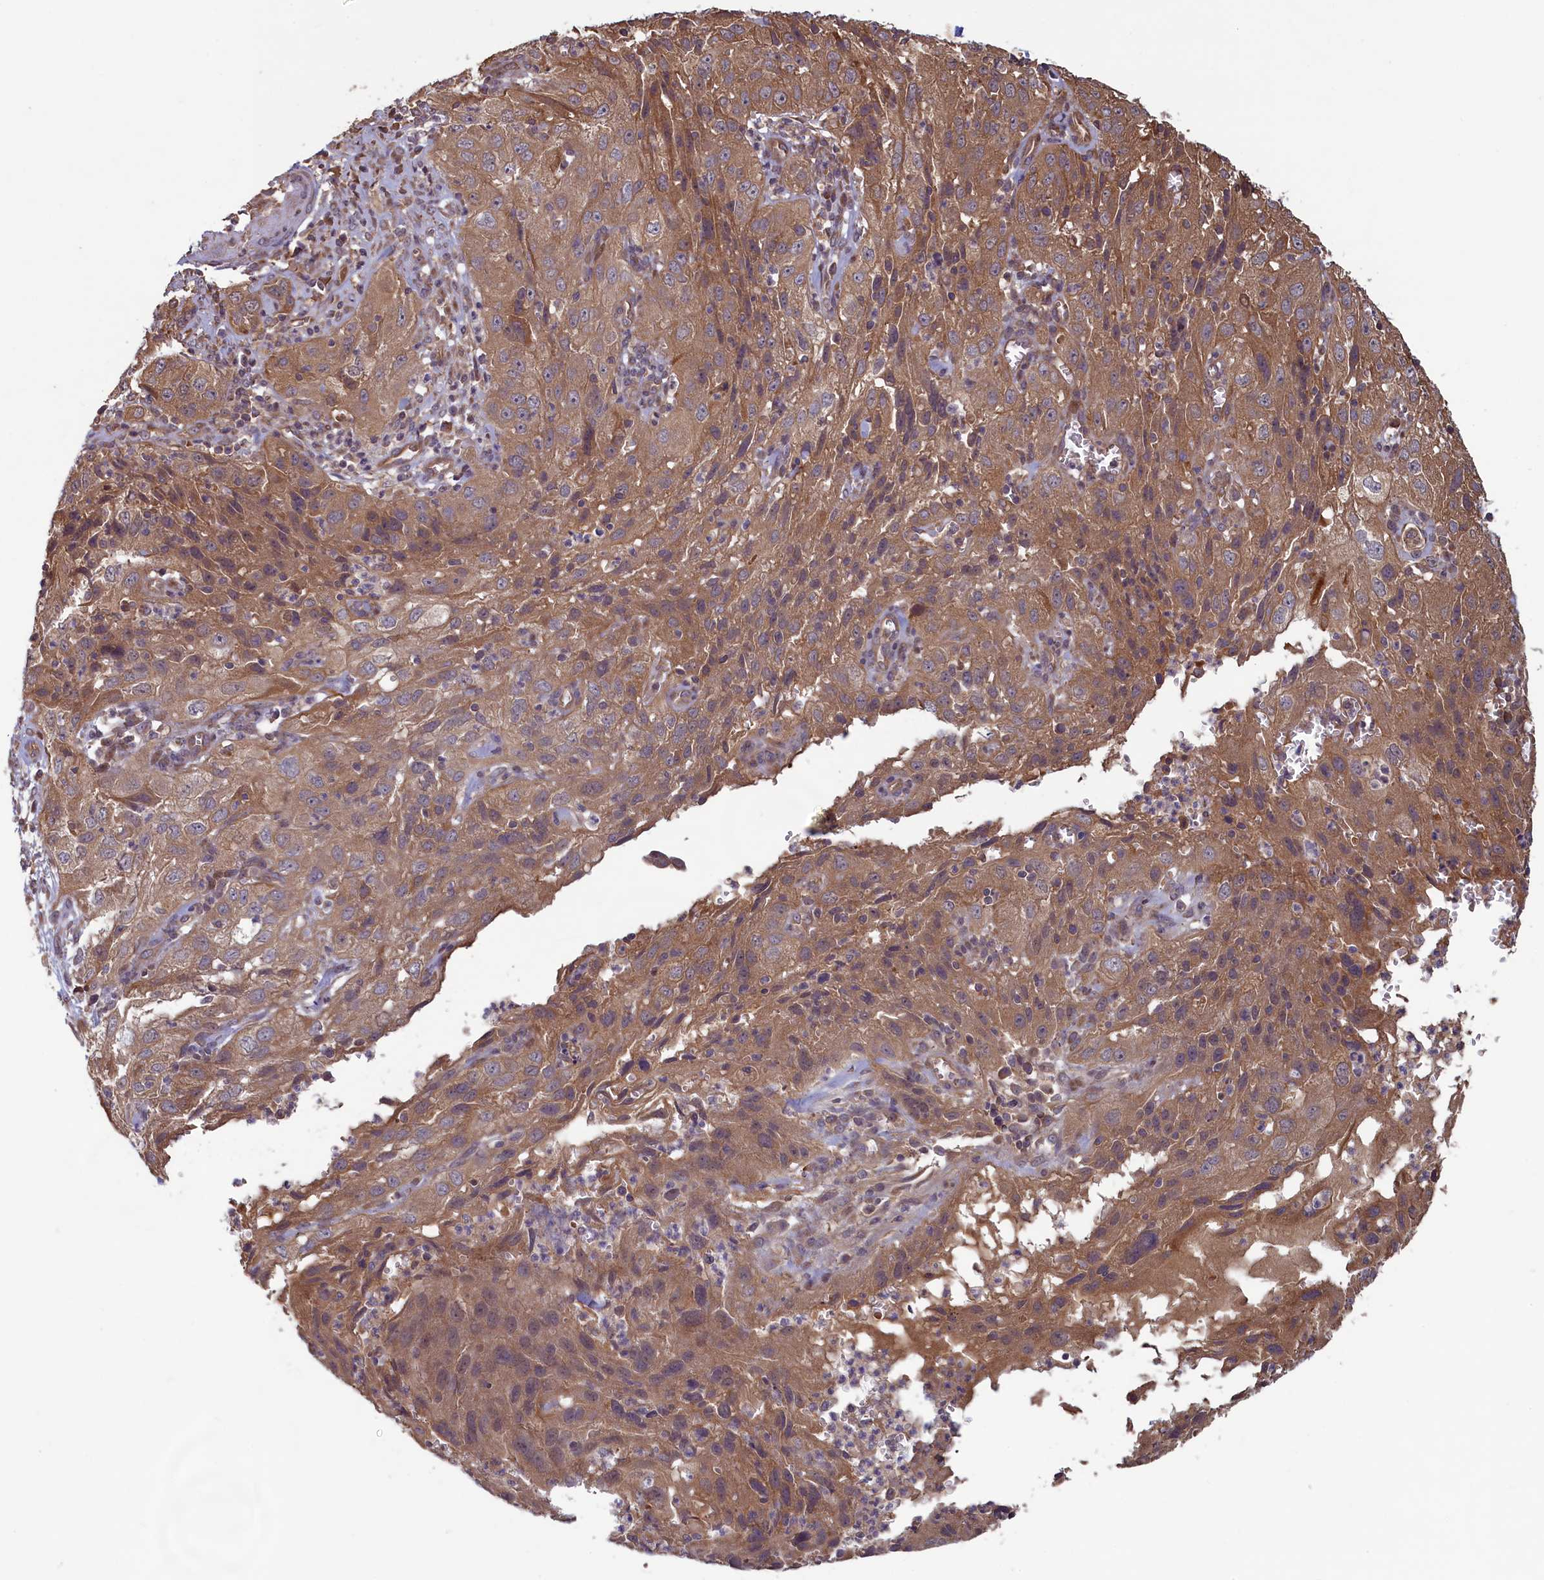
{"staining": {"intensity": "moderate", "quantity": ">75%", "location": "cytoplasmic/membranous"}, "tissue": "cervical cancer", "cell_type": "Tumor cells", "image_type": "cancer", "snomed": [{"axis": "morphology", "description": "Squamous cell carcinoma, NOS"}, {"axis": "topography", "description": "Cervix"}], "caption": "Protein expression analysis of human squamous cell carcinoma (cervical) reveals moderate cytoplasmic/membranous positivity in approximately >75% of tumor cells.", "gene": "CIAO2B", "patient": {"sex": "female", "age": 32}}